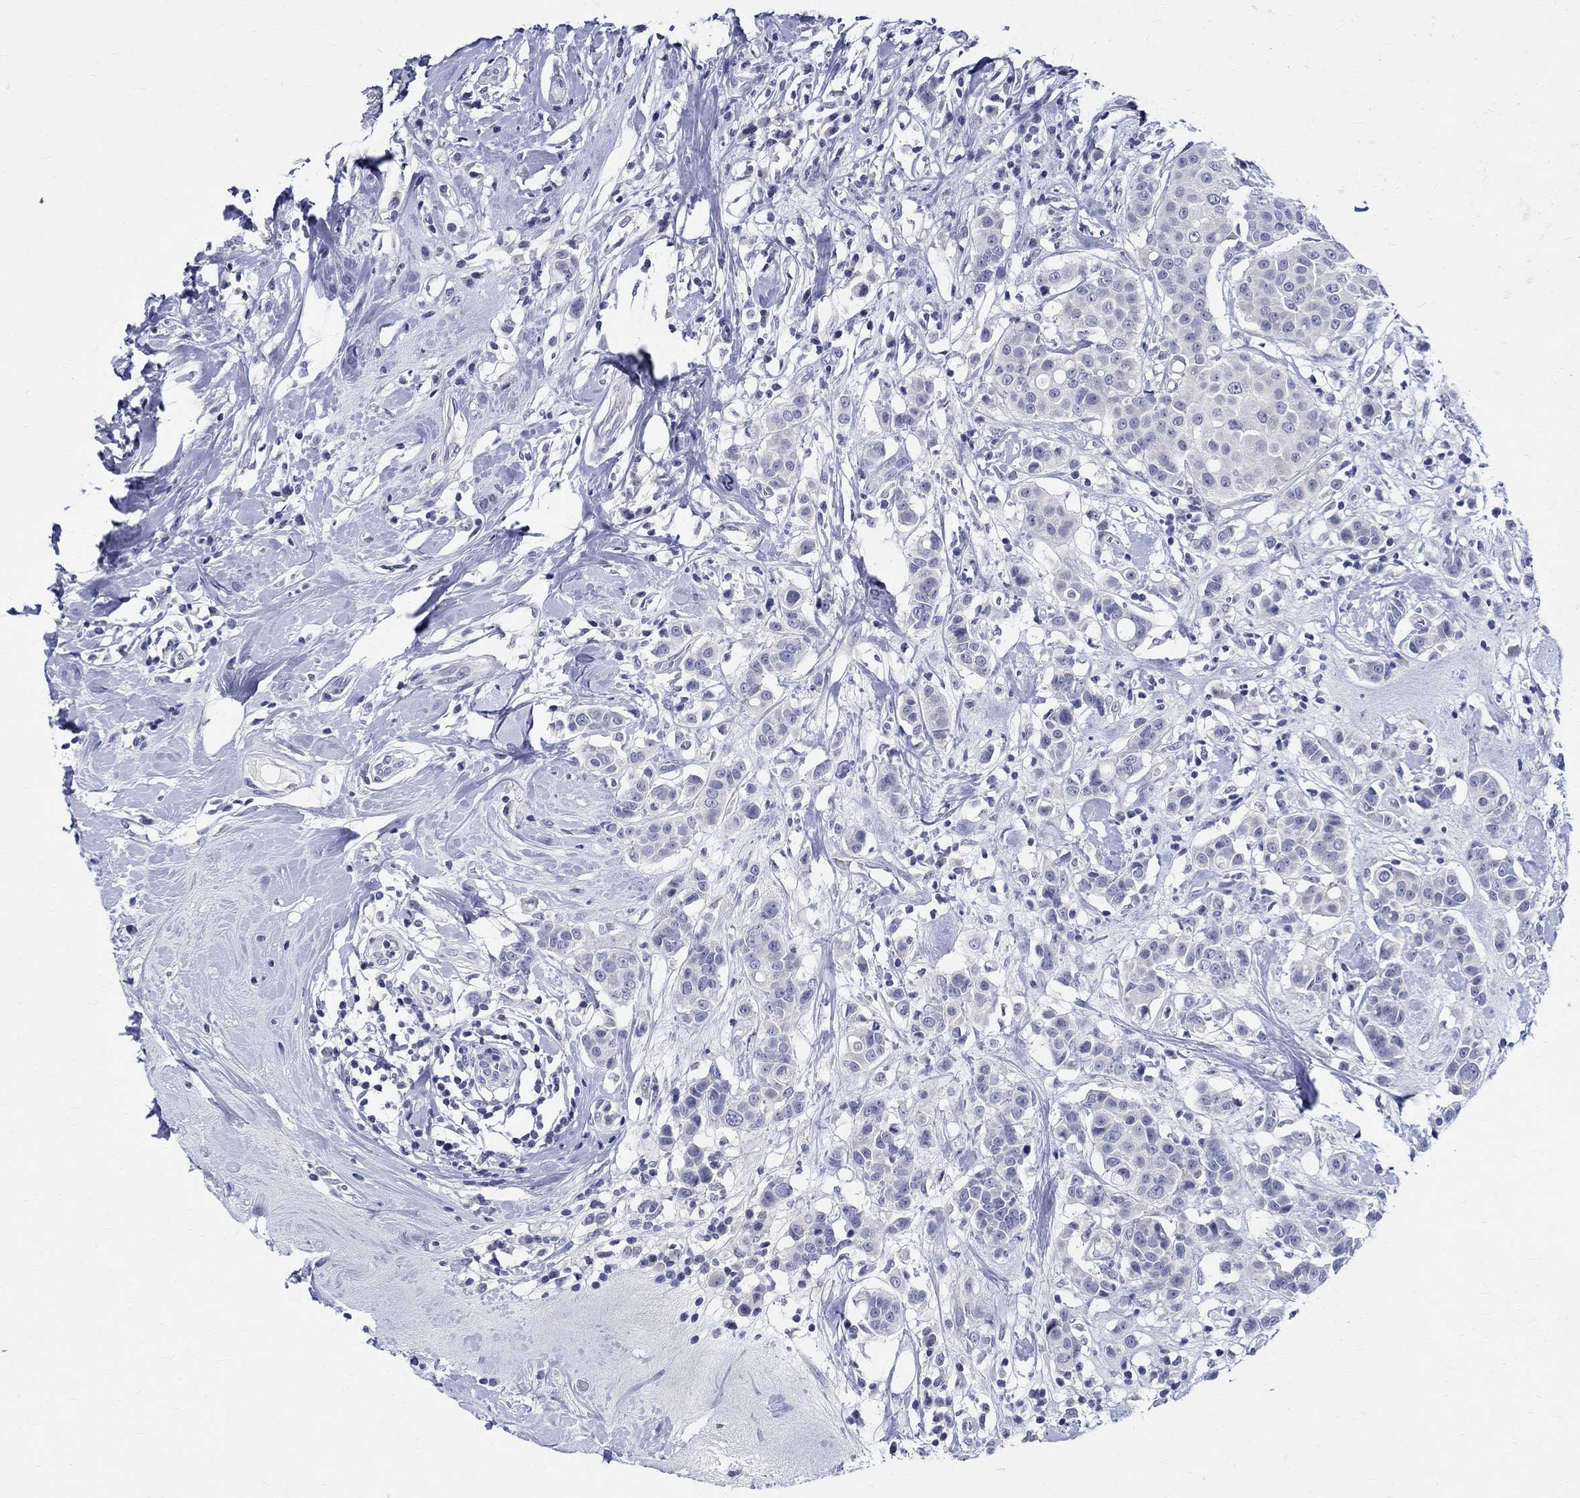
{"staining": {"intensity": "negative", "quantity": "none", "location": "none"}, "tissue": "breast cancer", "cell_type": "Tumor cells", "image_type": "cancer", "snomed": [{"axis": "morphology", "description": "Duct carcinoma"}, {"axis": "topography", "description": "Breast"}], "caption": "Breast infiltrating ductal carcinoma stained for a protein using IHC displays no staining tumor cells.", "gene": "CETN1", "patient": {"sex": "female", "age": 27}}